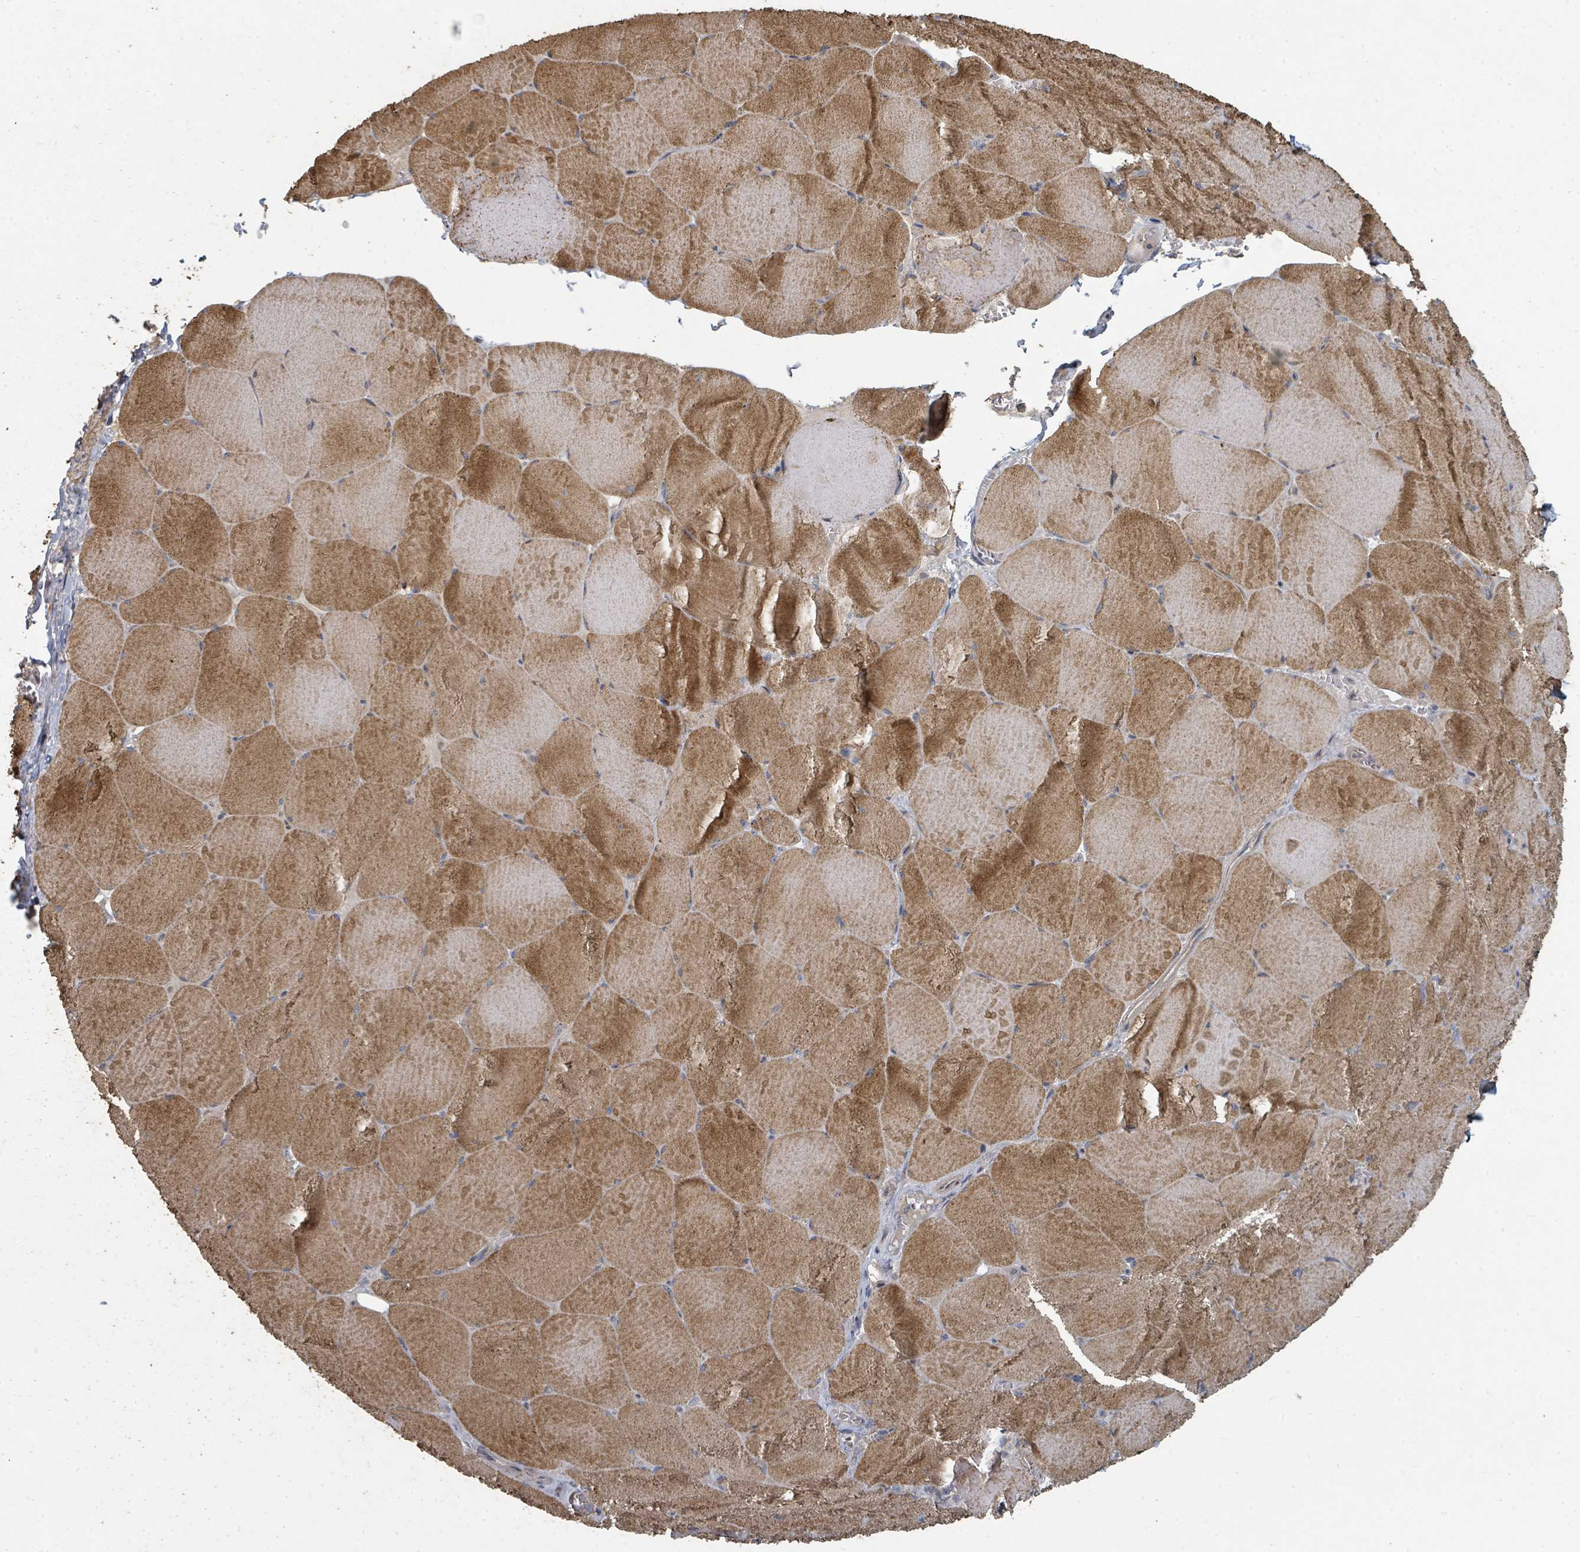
{"staining": {"intensity": "strong", "quantity": ">75%", "location": "cytoplasmic/membranous"}, "tissue": "skeletal muscle", "cell_type": "Myocytes", "image_type": "normal", "snomed": [{"axis": "morphology", "description": "Normal tissue, NOS"}, {"axis": "topography", "description": "Skeletal muscle"}, {"axis": "topography", "description": "Head-Neck"}], "caption": "About >75% of myocytes in unremarkable skeletal muscle exhibit strong cytoplasmic/membranous protein expression as visualized by brown immunohistochemical staining.", "gene": "WDFY1", "patient": {"sex": "male", "age": 66}}